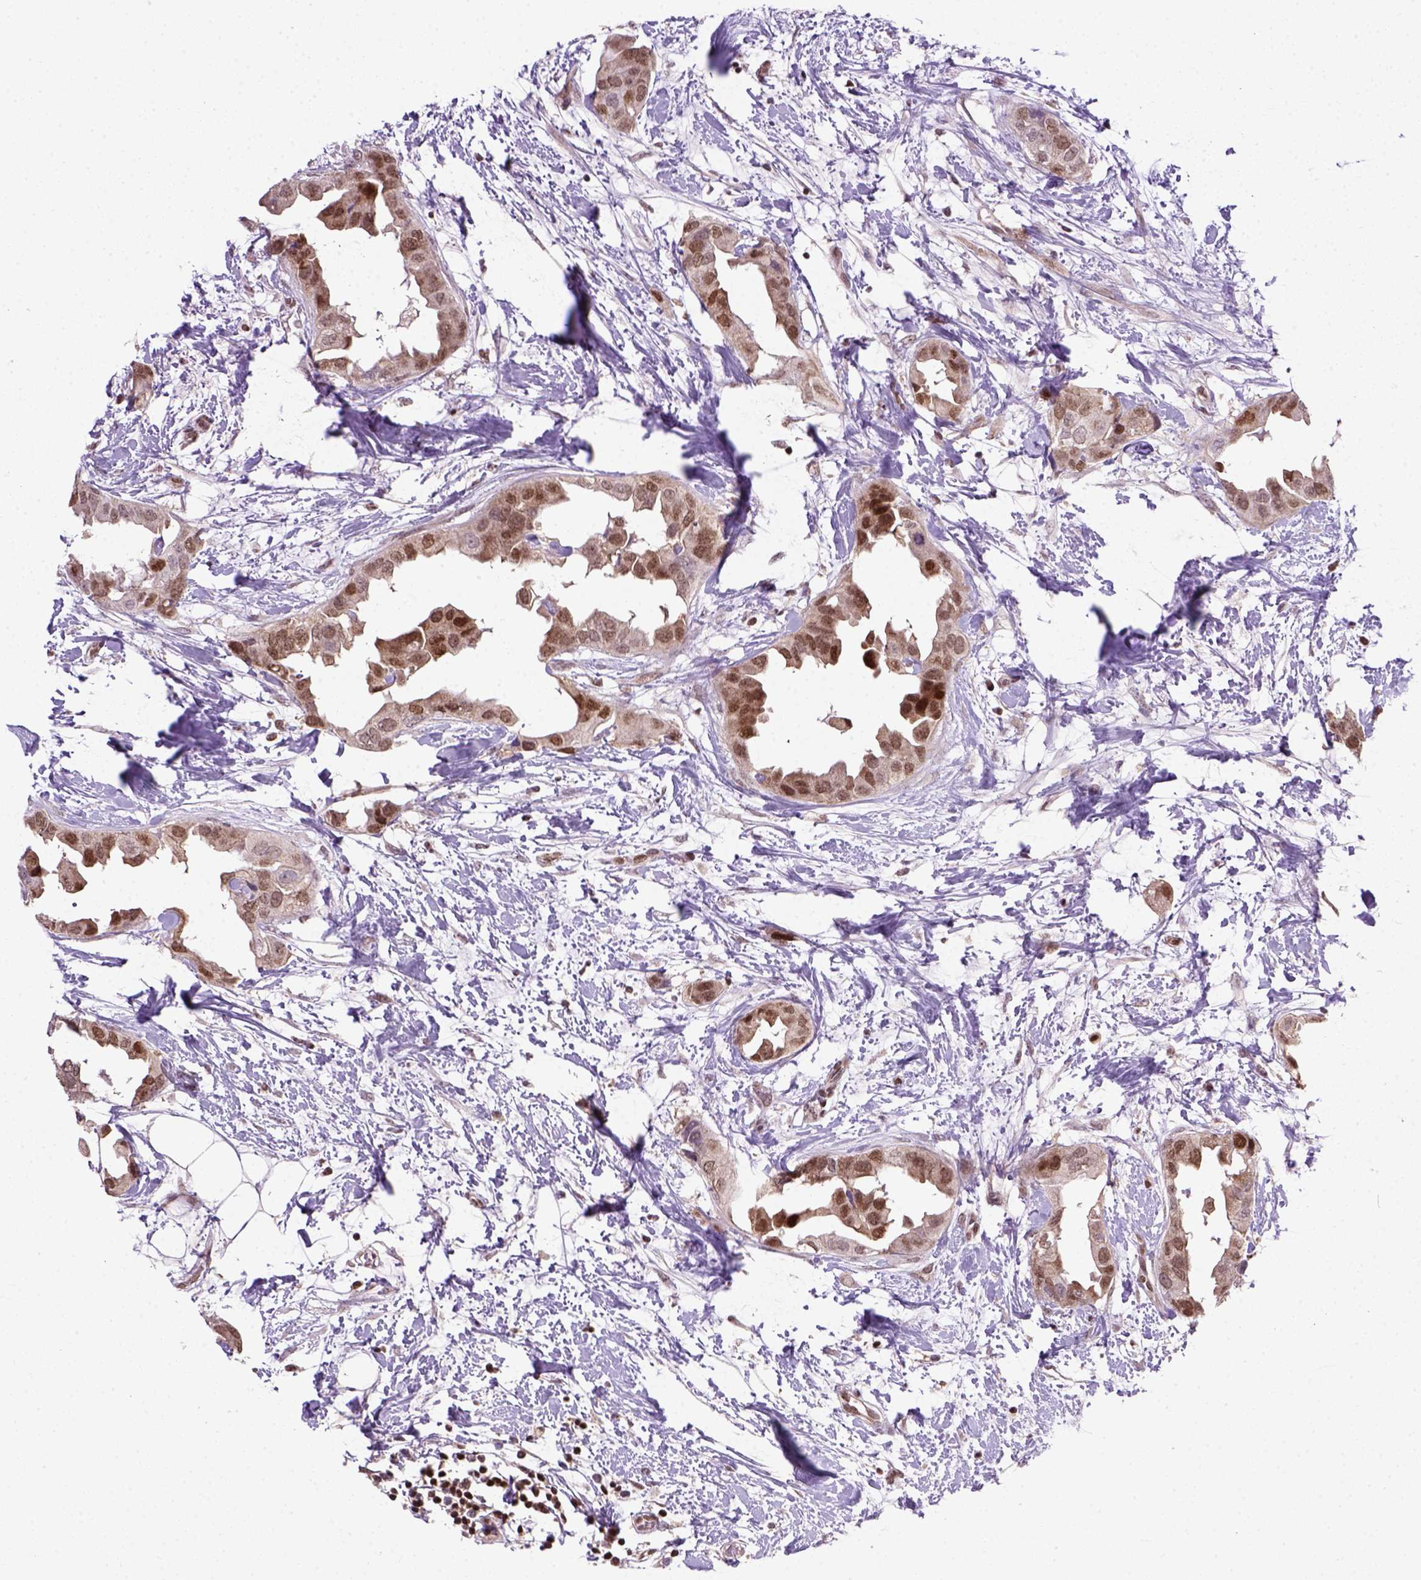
{"staining": {"intensity": "moderate", "quantity": ">75%", "location": "nuclear"}, "tissue": "breast cancer", "cell_type": "Tumor cells", "image_type": "cancer", "snomed": [{"axis": "morphology", "description": "Normal tissue, NOS"}, {"axis": "morphology", "description": "Duct carcinoma"}, {"axis": "topography", "description": "Breast"}], "caption": "Brown immunohistochemical staining in breast cancer displays moderate nuclear positivity in about >75% of tumor cells.", "gene": "MGMT", "patient": {"sex": "female", "age": 40}}